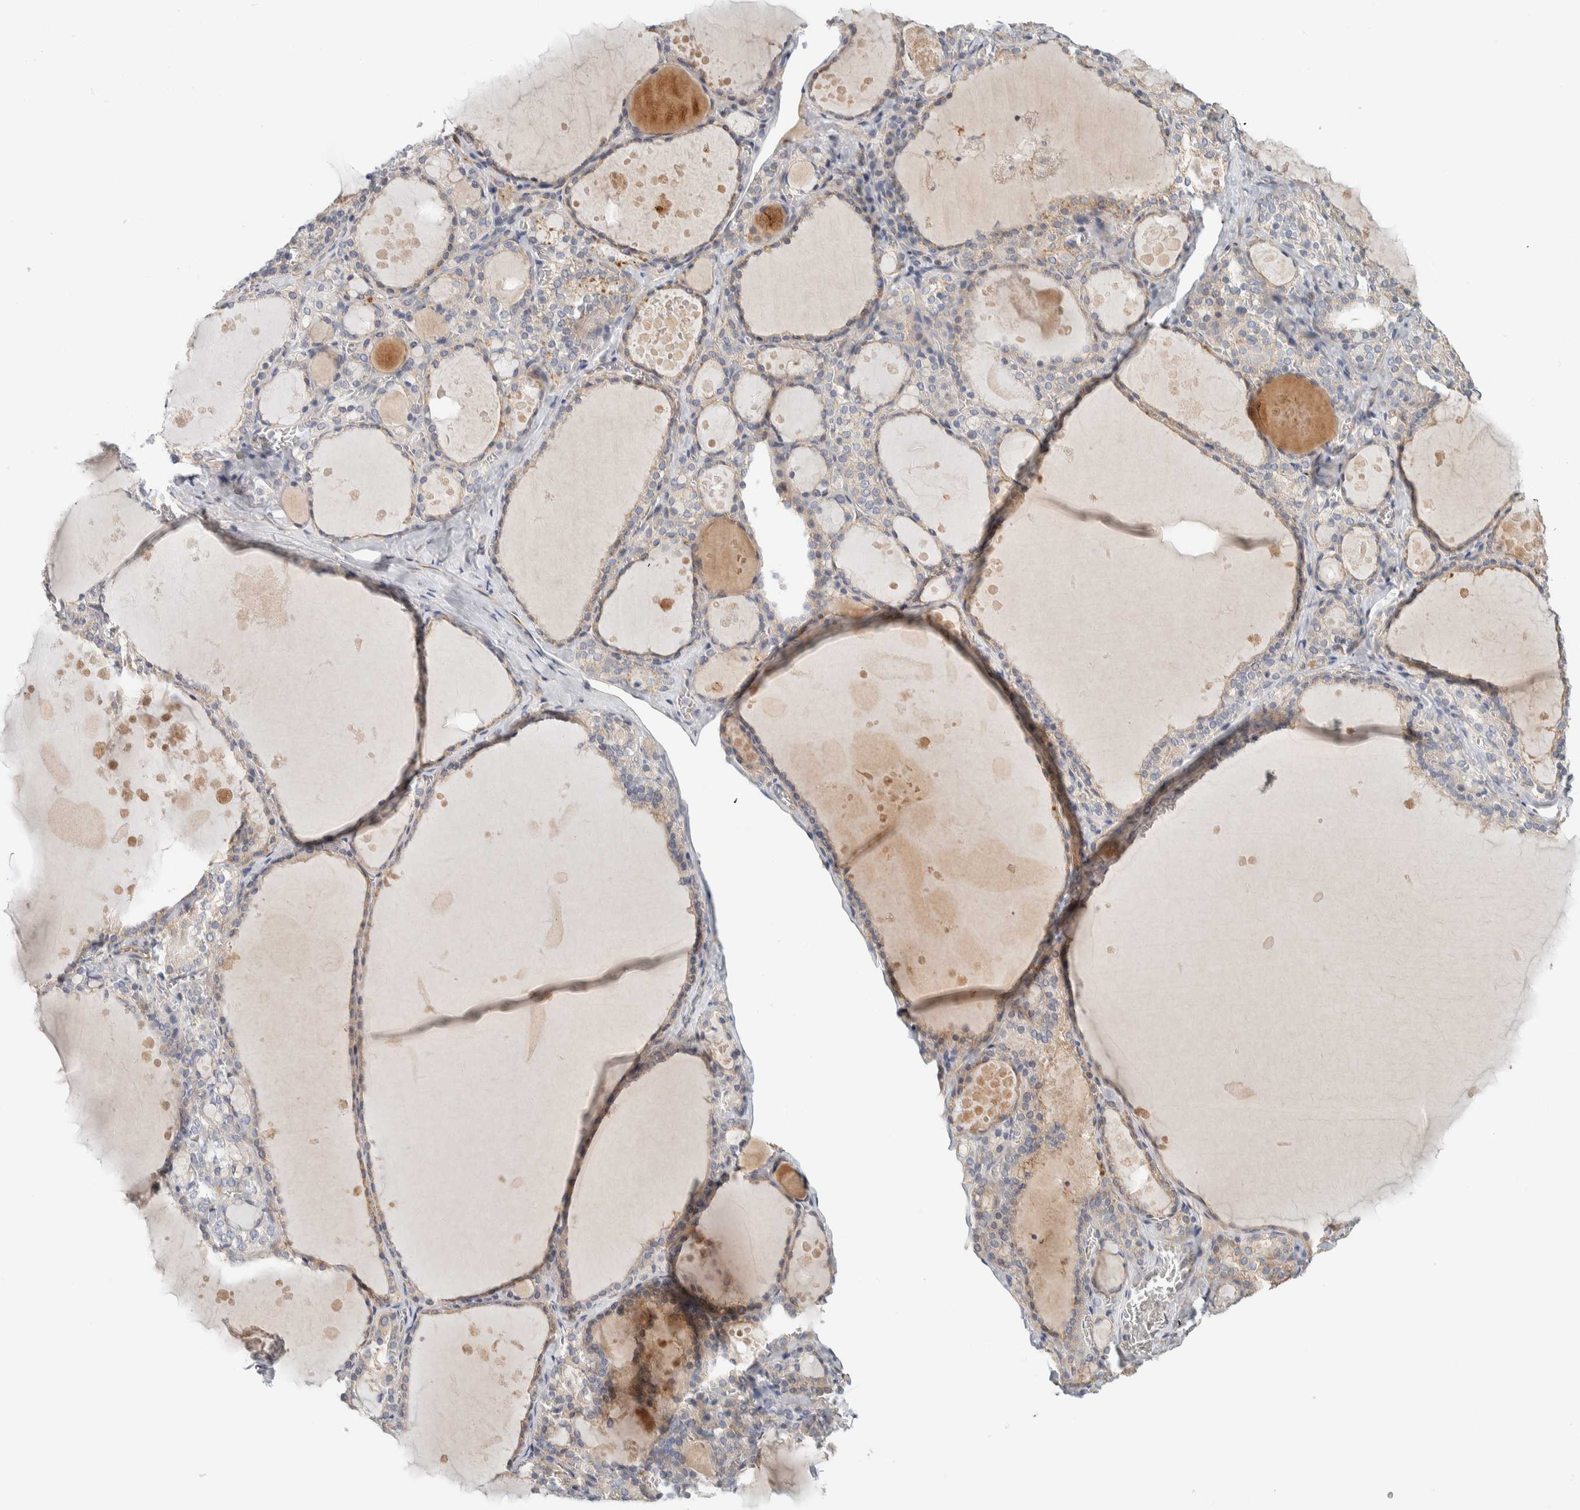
{"staining": {"intensity": "moderate", "quantity": ">75%", "location": "cytoplasmic/membranous"}, "tissue": "thyroid gland", "cell_type": "Glandular cells", "image_type": "normal", "snomed": [{"axis": "morphology", "description": "Normal tissue, NOS"}, {"axis": "topography", "description": "Thyroid gland"}], "caption": "Benign thyroid gland demonstrates moderate cytoplasmic/membranous positivity in approximately >75% of glandular cells.", "gene": "CDR2", "patient": {"sex": "male", "age": 56}}